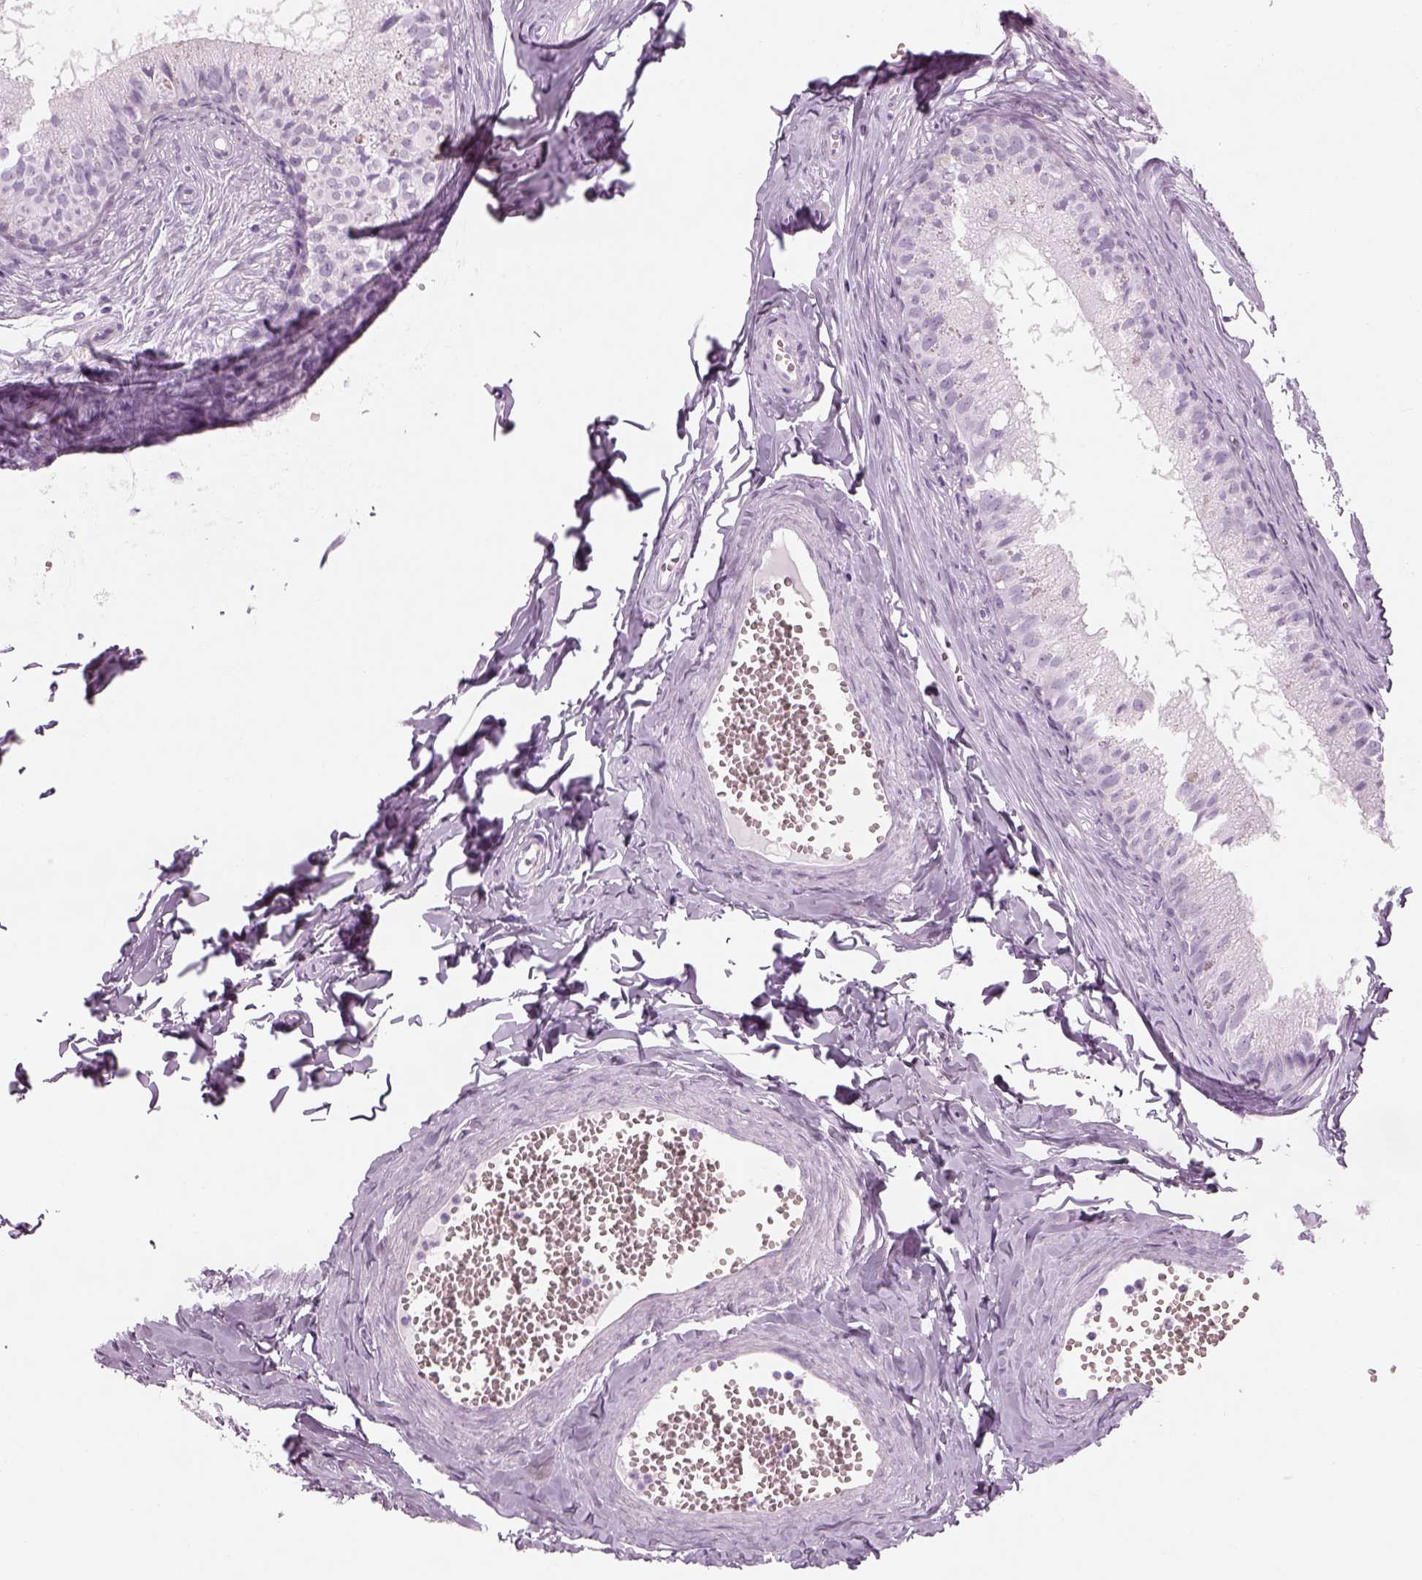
{"staining": {"intensity": "negative", "quantity": "none", "location": "none"}, "tissue": "epididymis", "cell_type": "Glandular cells", "image_type": "normal", "snomed": [{"axis": "morphology", "description": "Normal tissue, NOS"}, {"axis": "topography", "description": "Epididymis"}], "caption": "High power microscopy histopathology image of an immunohistochemistry (IHC) histopathology image of benign epididymis, revealing no significant expression in glandular cells. (Brightfield microscopy of DAB immunohistochemistry at high magnification).", "gene": "SAG", "patient": {"sex": "male", "age": 45}}